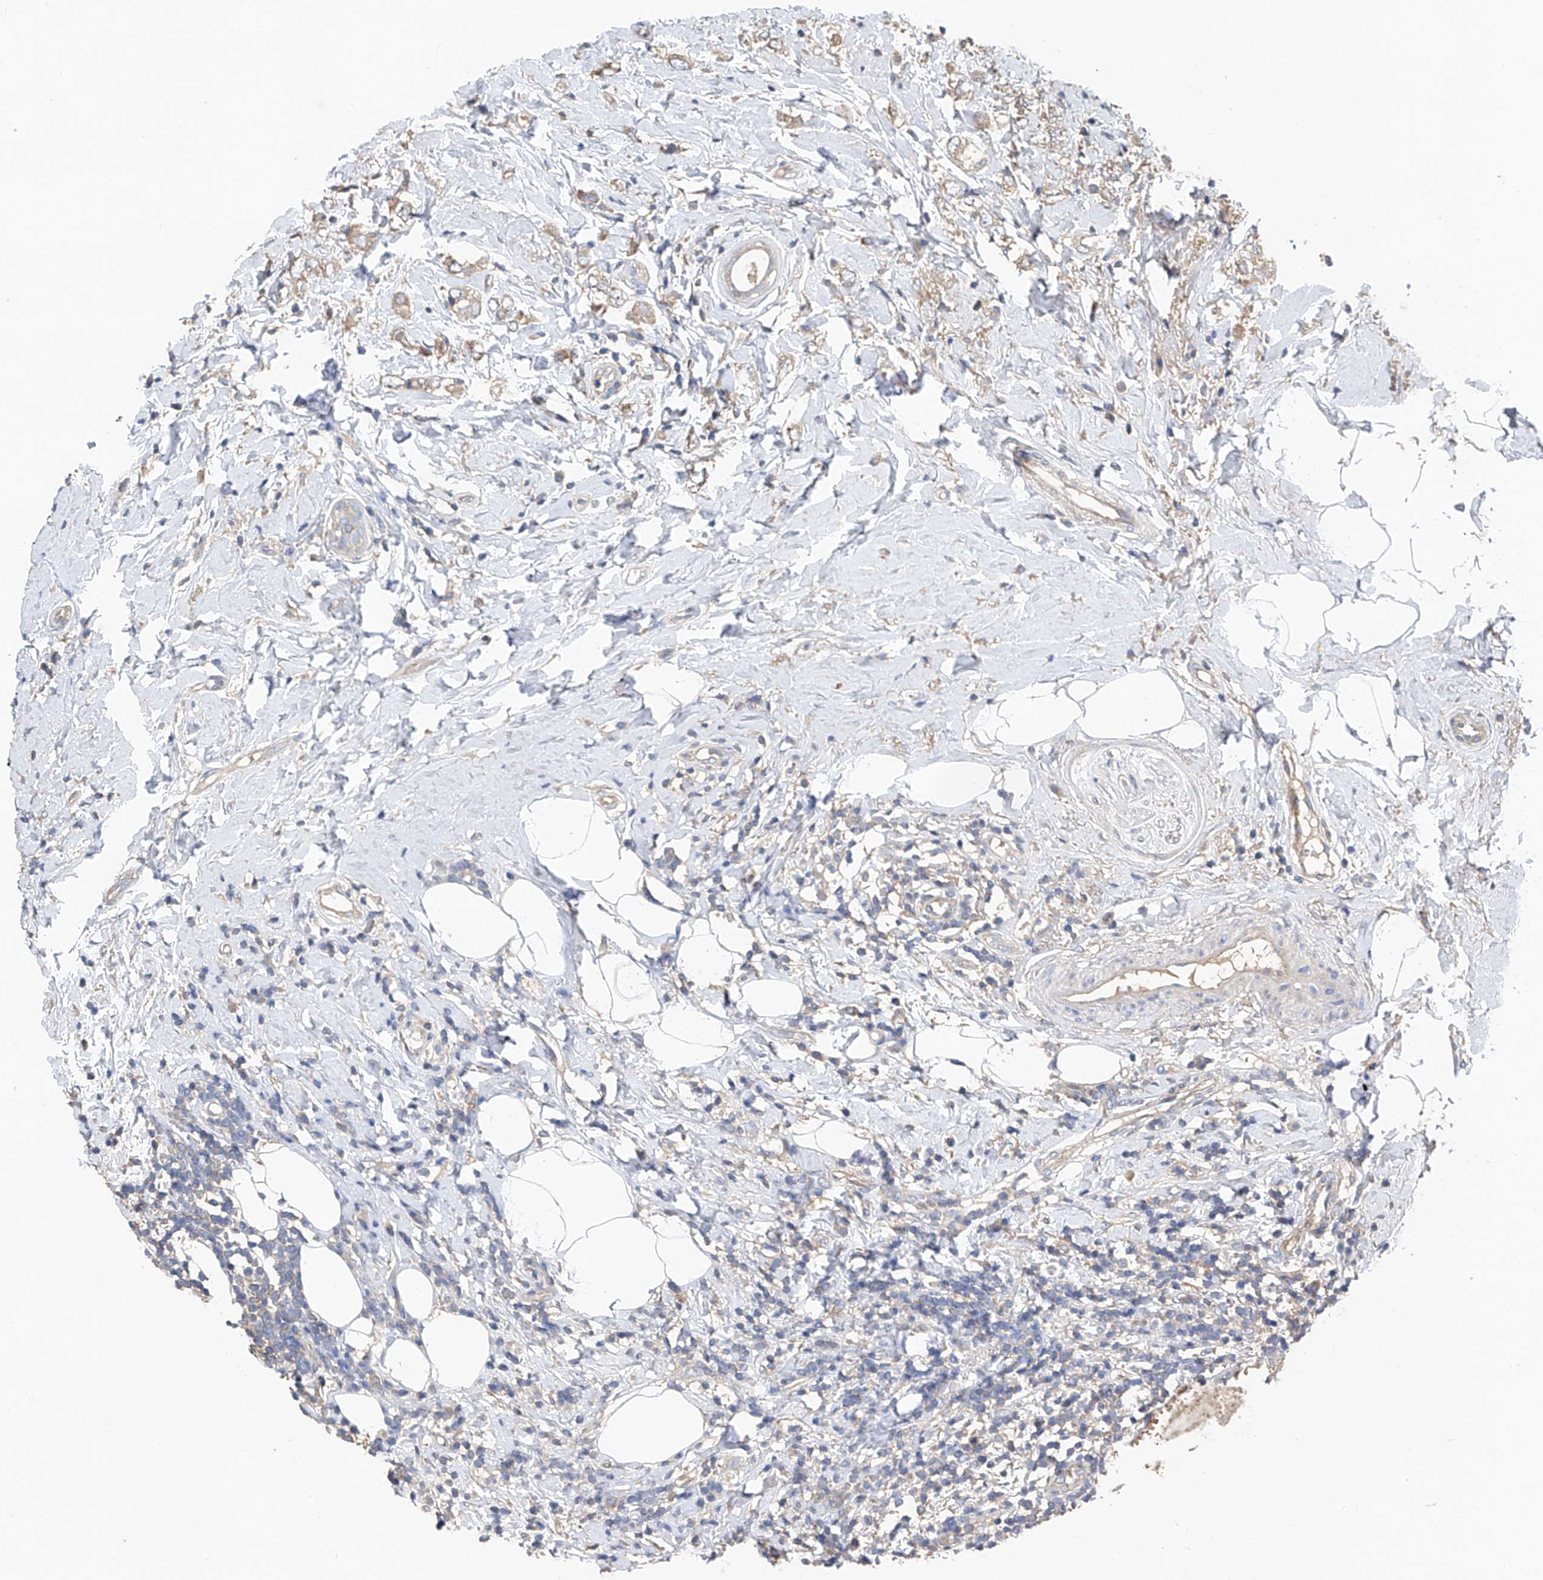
{"staining": {"intensity": "weak", "quantity": ">75%", "location": "cytoplasmic/membranous"}, "tissue": "breast cancer", "cell_type": "Tumor cells", "image_type": "cancer", "snomed": [{"axis": "morphology", "description": "Lobular carcinoma"}, {"axis": "topography", "description": "Breast"}], "caption": "Breast cancer (lobular carcinoma) stained with immunohistochemistry (IHC) exhibits weak cytoplasmic/membranous expression in about >75% of tumor cells.", "gene": "PTK2", "patient": {"sex": "female", "age": 47}}